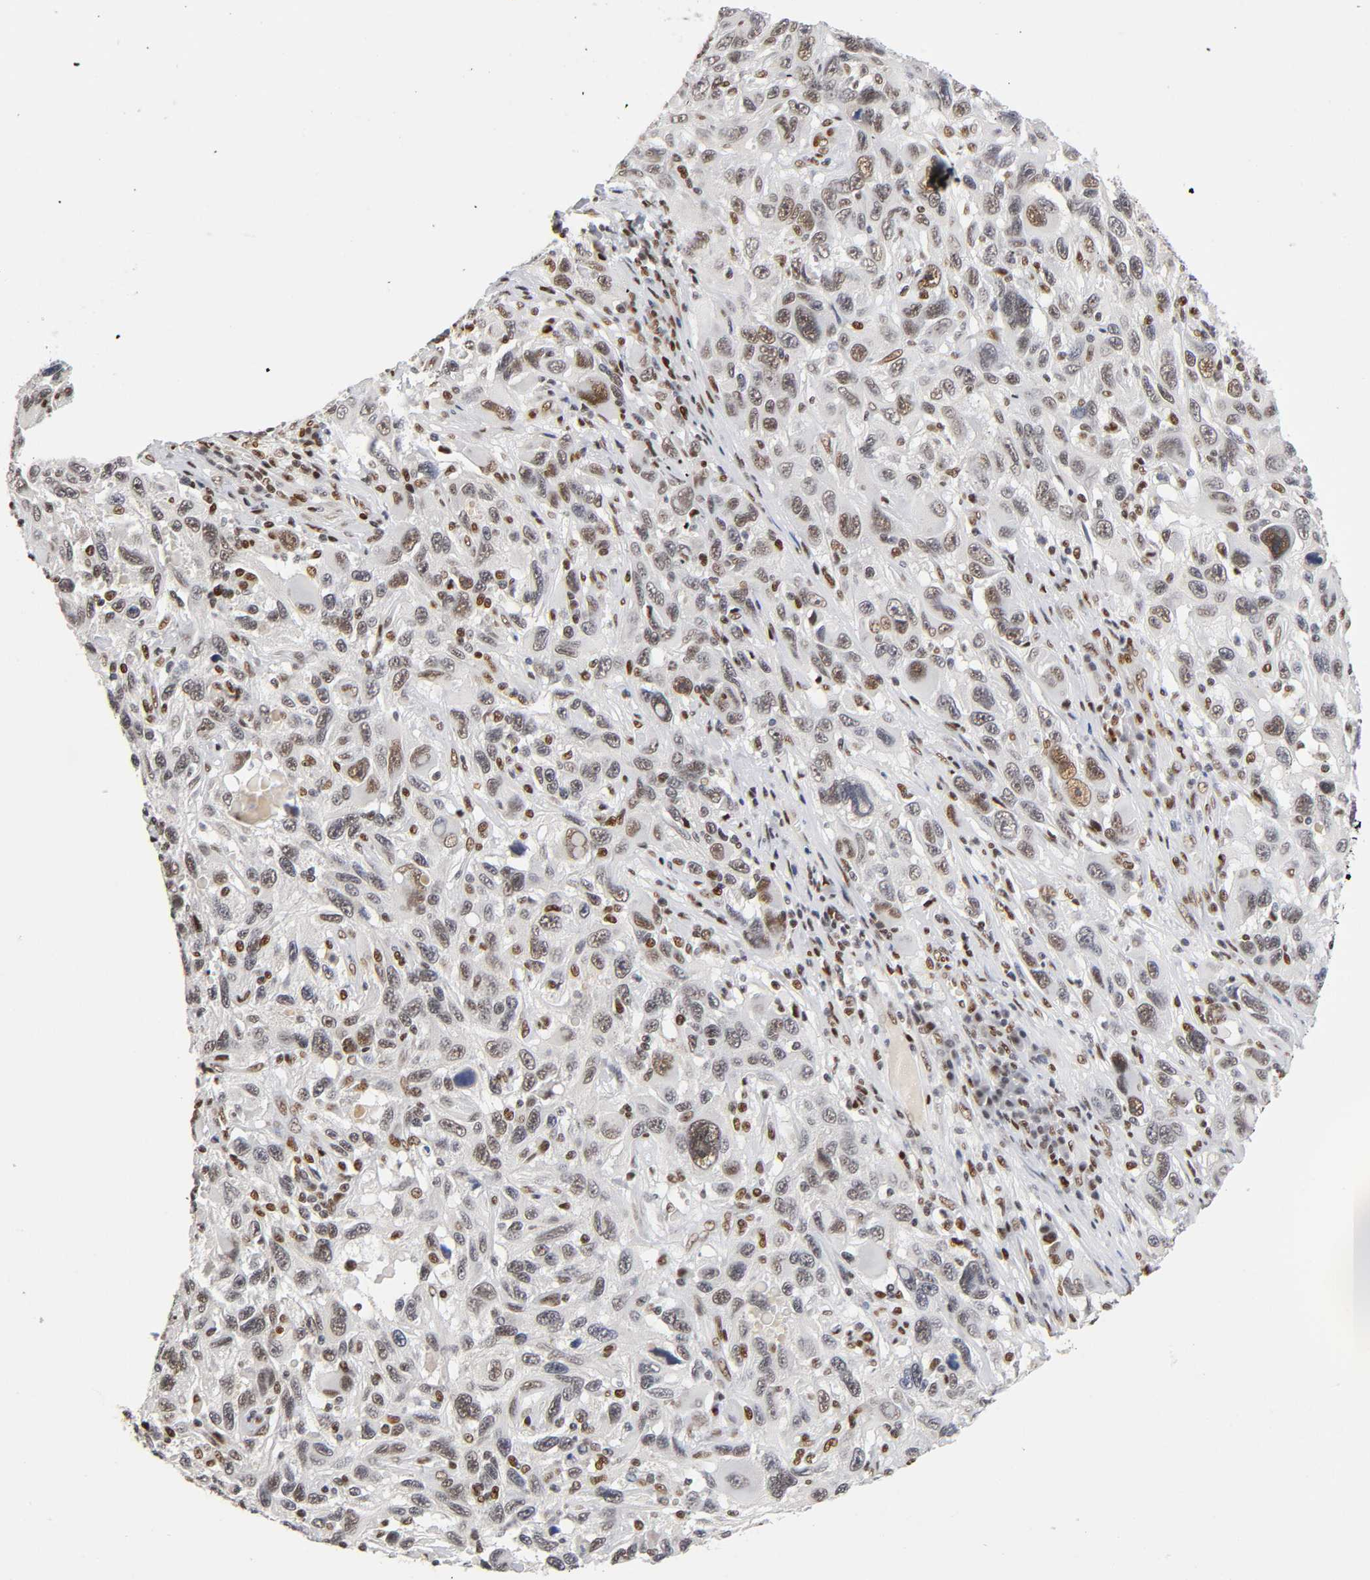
{"staining": {"intensity": "weak", "quantity": "25%-75%", "location": "nuclear"}, "tissue": "melanoma", "cell_type": "Tumor cells", "image_type": "cancer", "snomed": [{"axis": "morphology", "description": "Malignant melanoma, NOS"}, {"axis": "topography", "description": "Skin"}], "caption": "Immunohistochemical staining of human melanoma demonstrates weak nuclear protein positivity in approximately 25%-75% of tumor cells.", "gene": "NR3C1", "patient": {"sex": "male", "age": 53}}